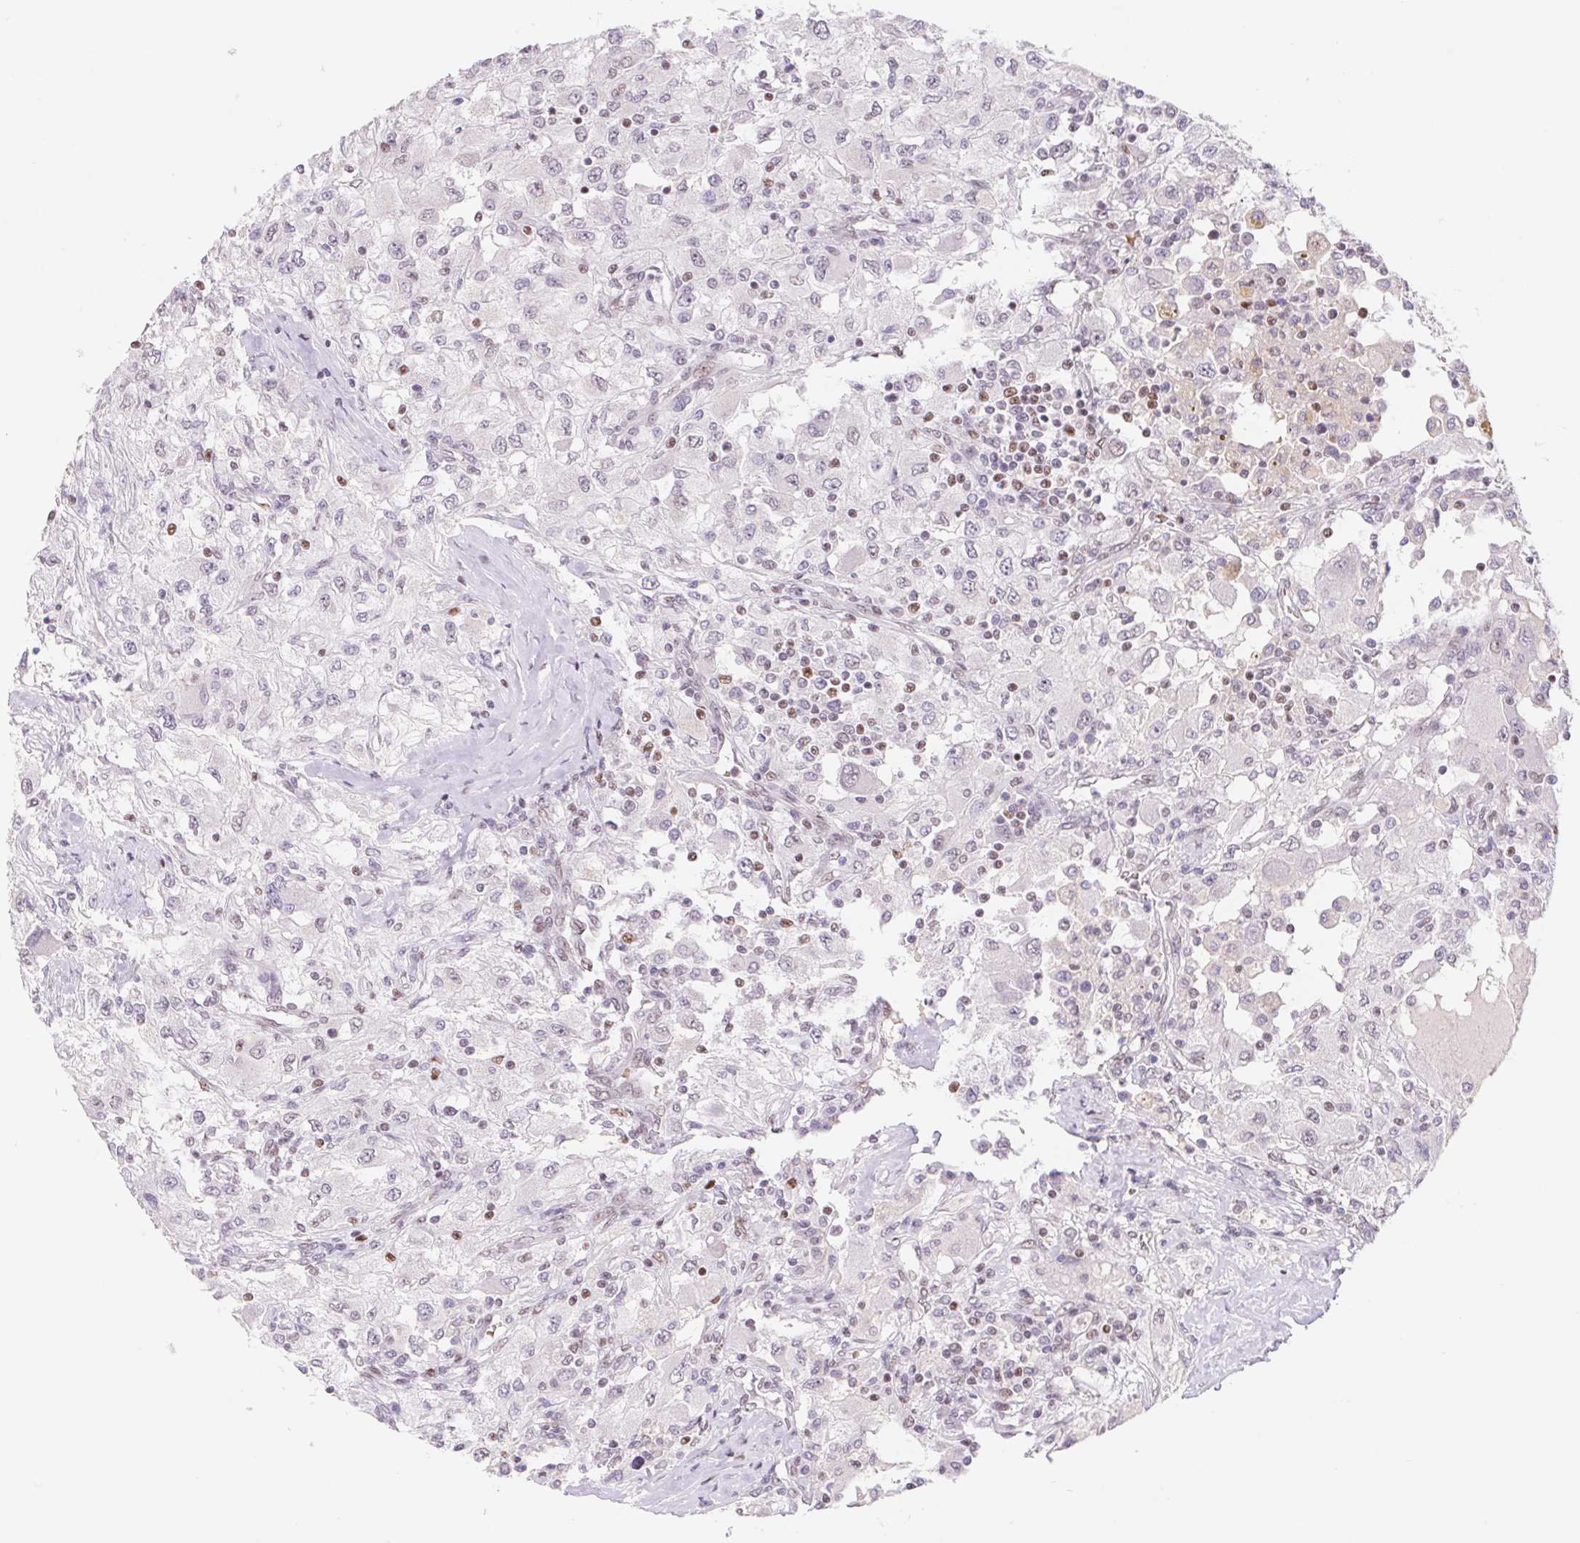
{"staining": {"intensity": "negative", "quantity": "none", "location": "none"}, "tissue": "renal cancer", "cell_type": "Tumor cells", "image_type": "cancer", "snomed": [{"axis": "morphology", "description": "Adenocarcinoma, NOS"}, {"axis": "topography", "description": "Kidney"}], "caption": "Renal cancer (adenocarcinoma) stained for a protein using IHC exhibits no expression tumor cells.", "gene": "TRERF1", "patient": {"sex": "female", "age": 67}}